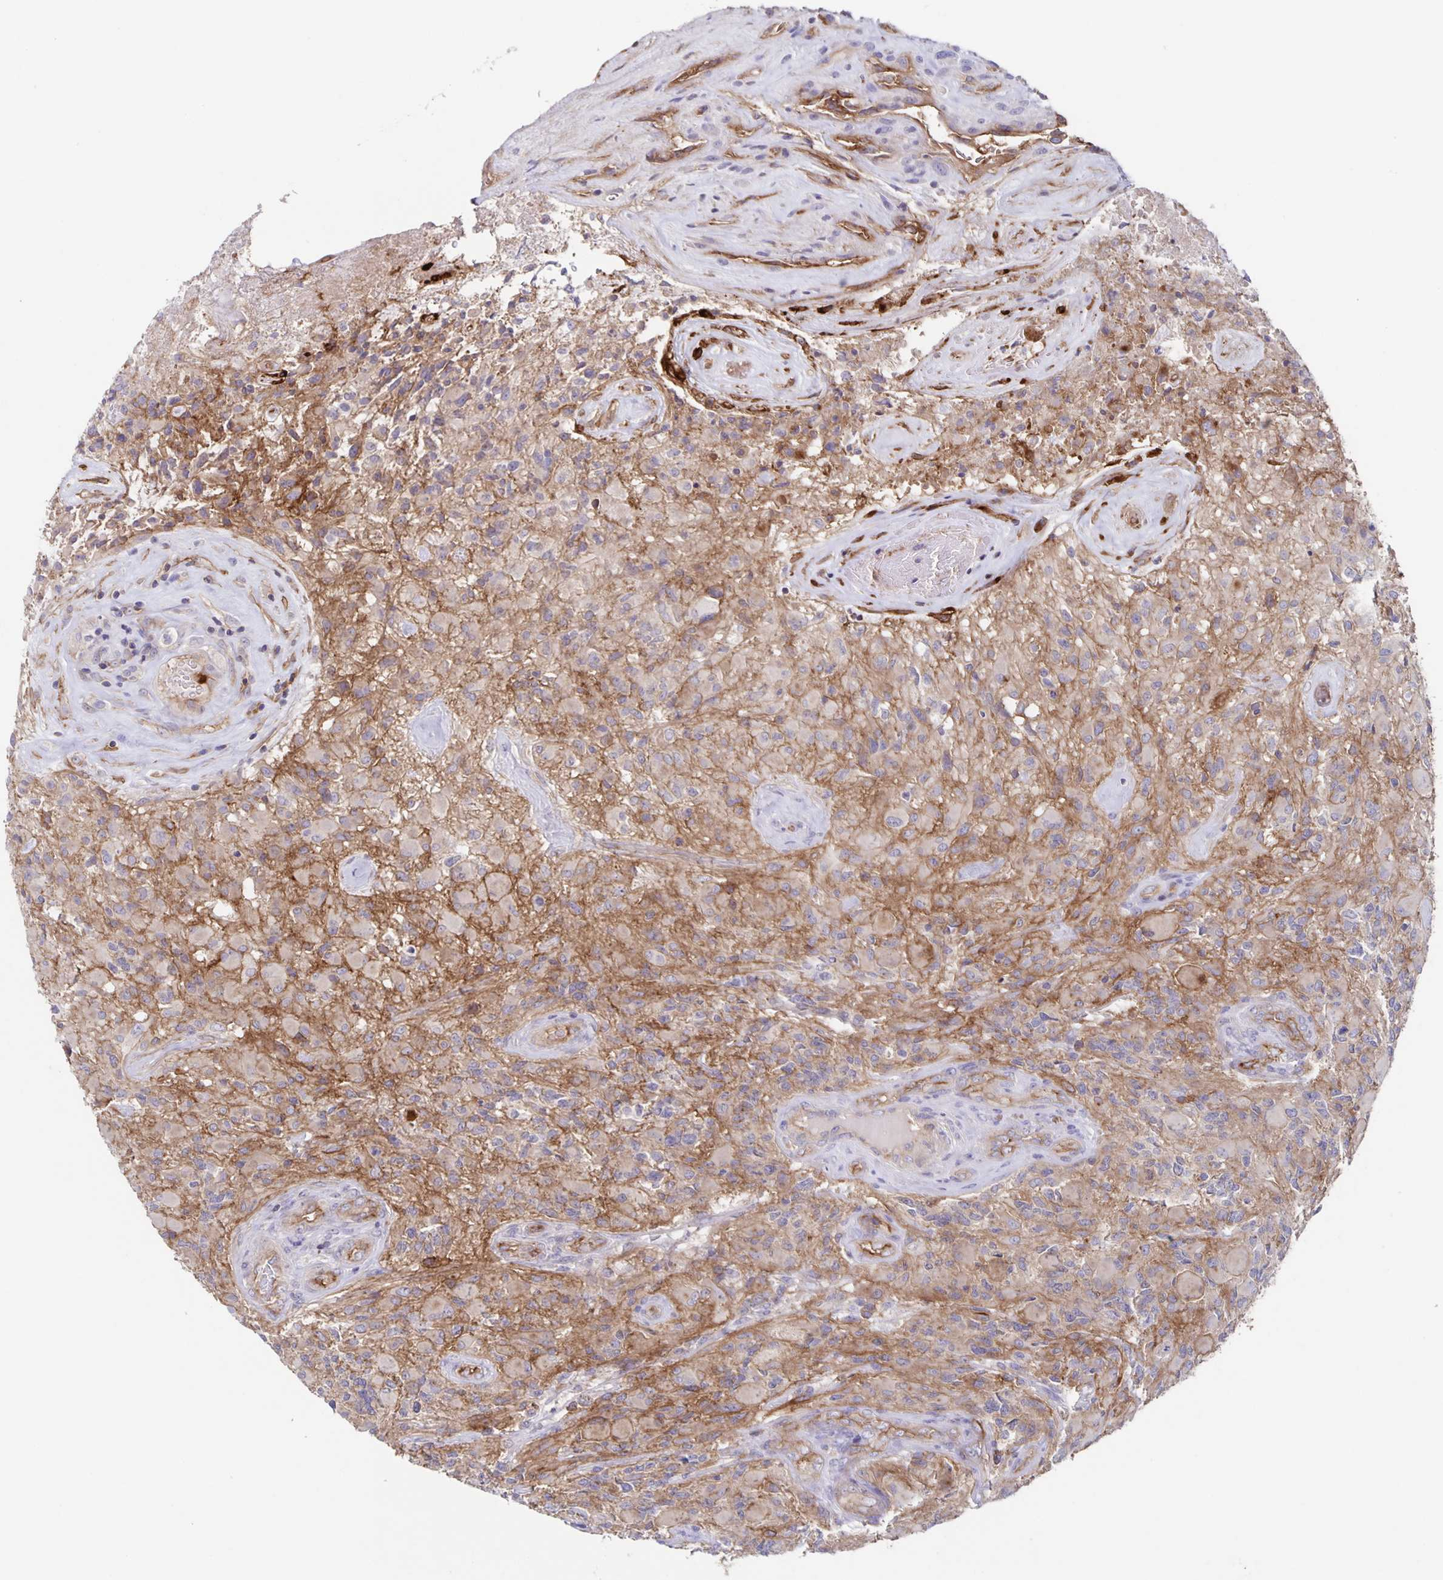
{"staining": {"intensity": "negative", "quantity": "none", "location": "none"}, "tissue": "glioma", "cell_type": "Tumor cells", "image_type": "cancer", "snomed": [{"axis": "morphology", "description": "Glioma, malignant, High grade"}, {"axis": "topography", "description": "Brain"}], "caption": "Tumor cells are negative for protein expression in human malignant glioma (high-grade).", "gene": "ITGA2", "patient": {"sex": "female", "age": 65}}